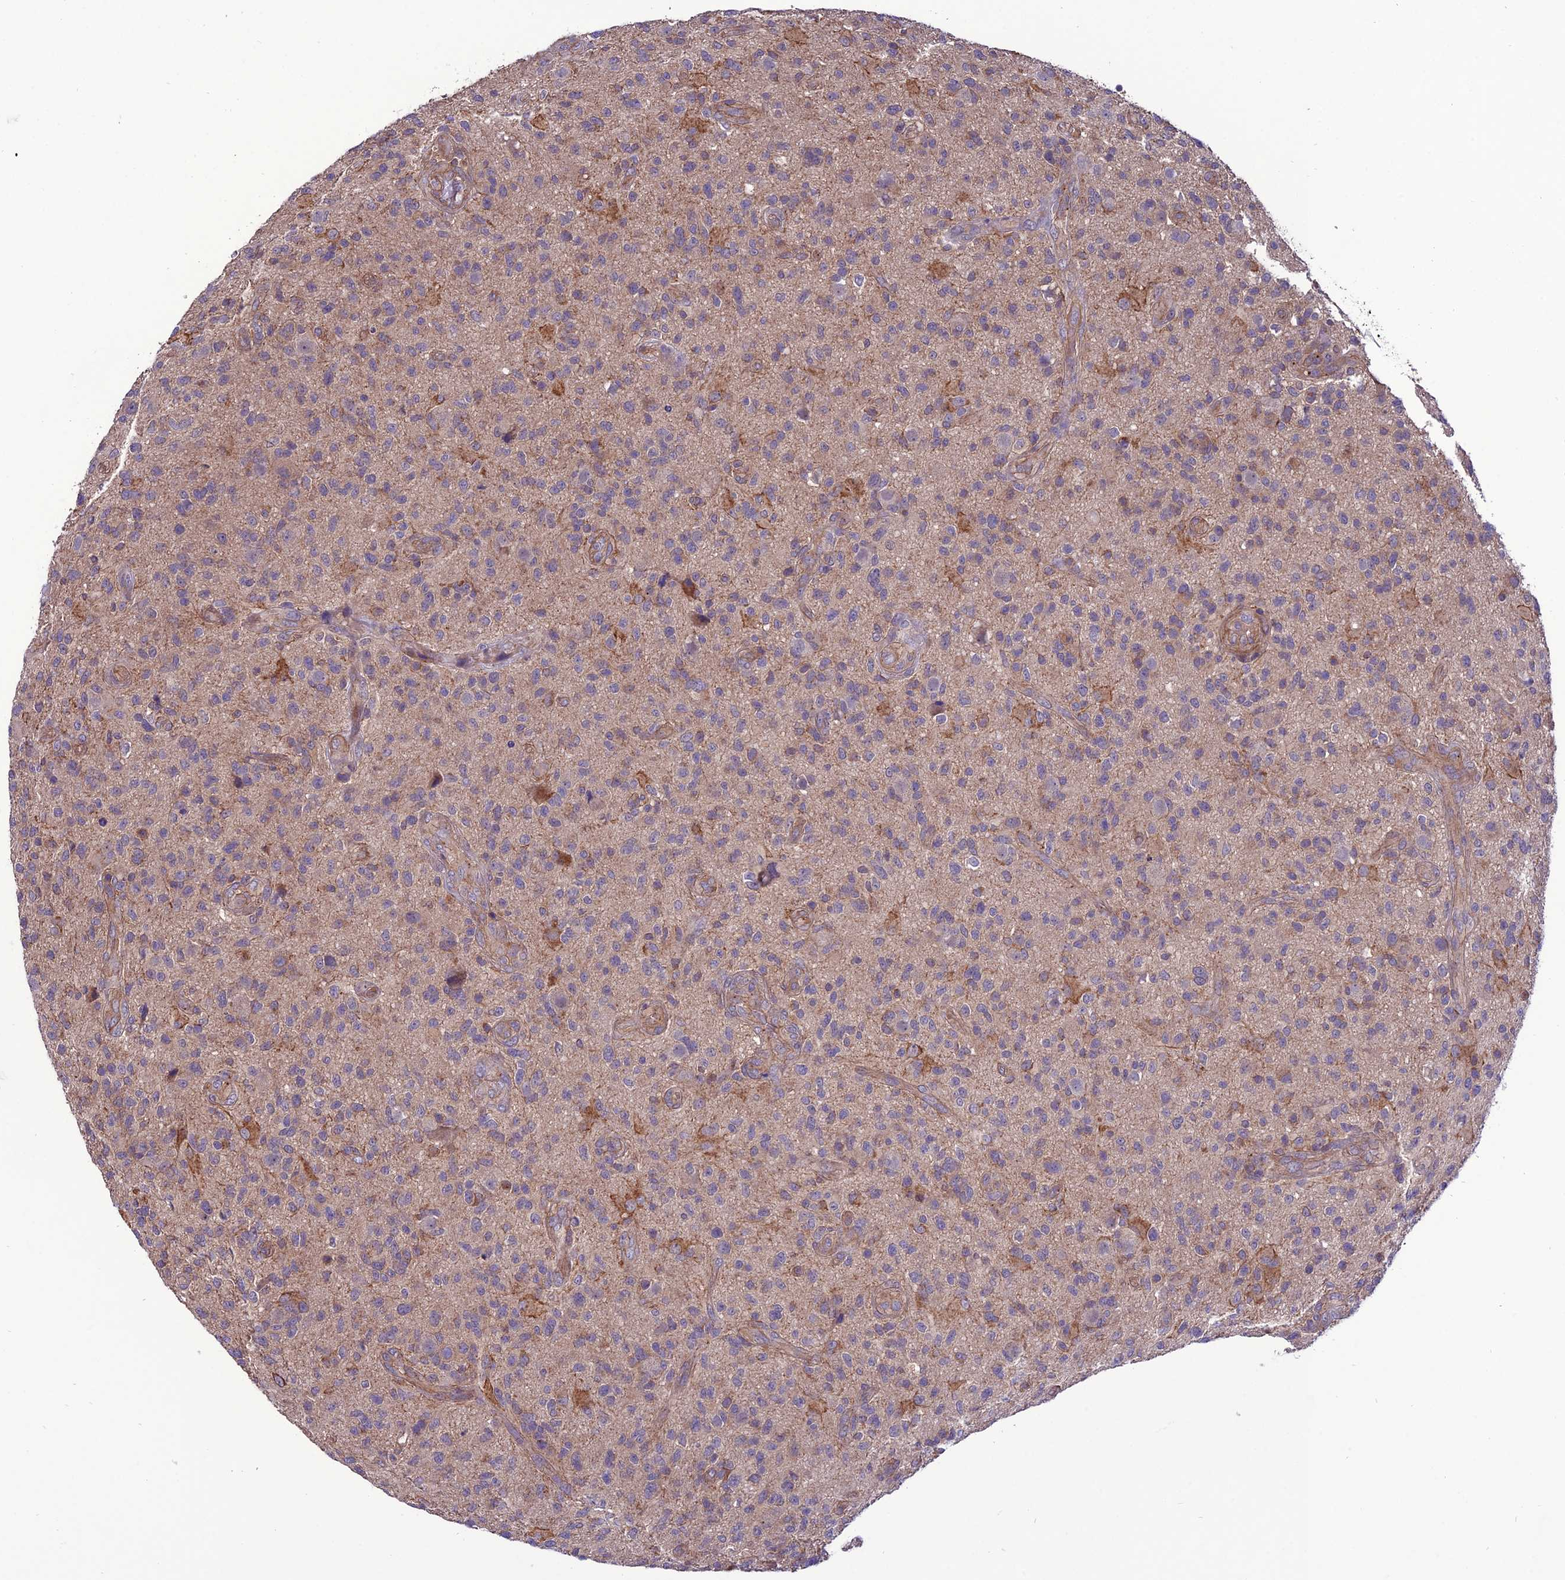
{"staining": {"intensity": "negative", "quantity": "none", "location": "none"}, "tissue": "glioma", "cell_type": "Tumor cells", "image_type": "cancer", "snomed": [{"axis": "morphology", "description": "Glioma, malignant, High grade"}, {"axis": "topography", "description": "Brain"}], "caption": "An immunohistochemistry photomicrograph of malignant glioma (high-grade) is shown. There is no staining in tumor cells of malignant glioma (high-grade).", "gene": "PPIL3", "patient": {"sex": "male", "age": 47}}